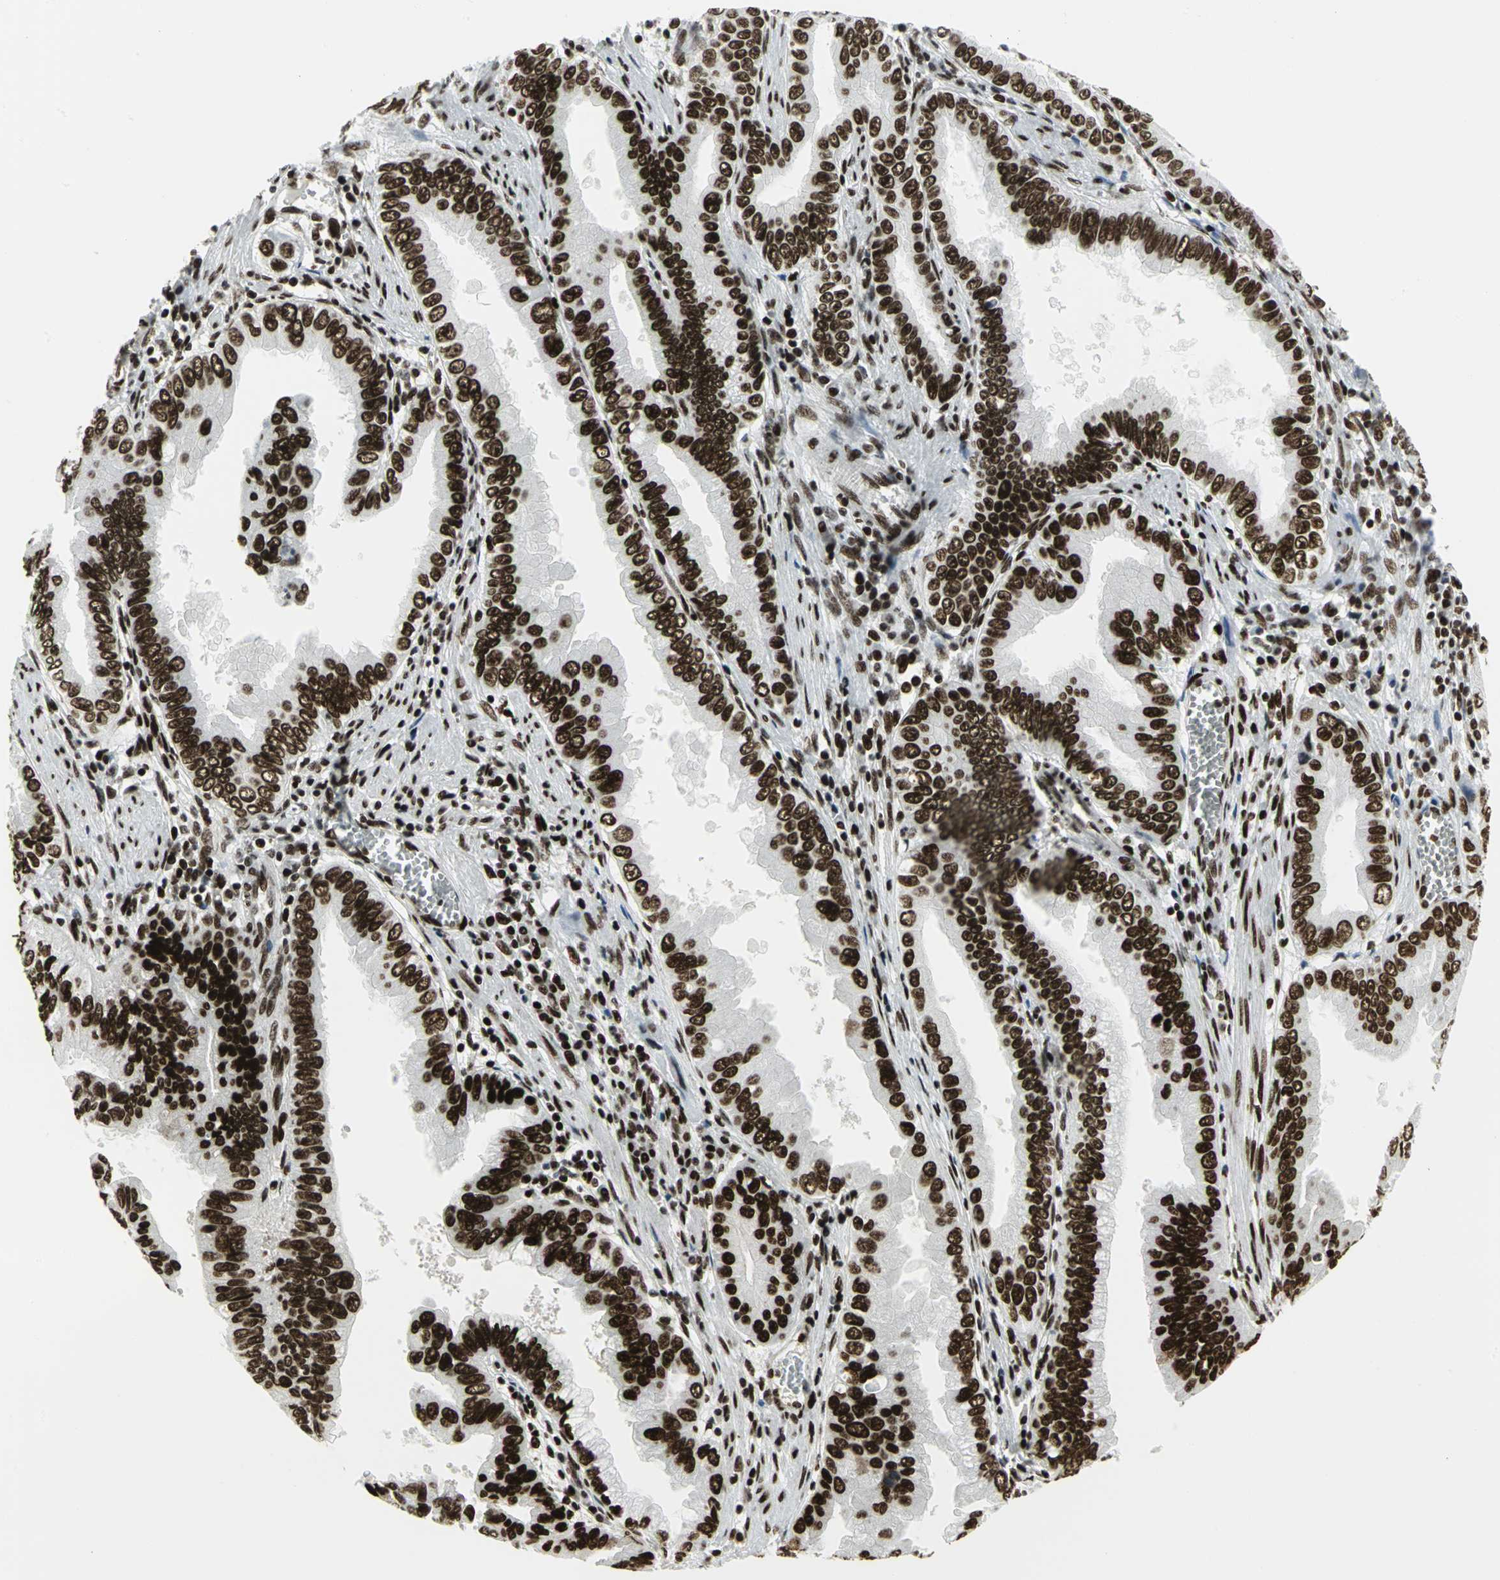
{"staining": {"intensity": "strong", "quantity": ">75%", "location": "nuclear"}, "tissue": "pancreatic cancer", "cell_type": "Tumor cells", "image_type": "cancer", "snomed": [{"axis": "morphology", "description": "Normal tissue, NOS"}, {"axis": "topography", "description": "Lymph node"}], "caption": "Tumor cells demonstrate high levels of strong nuclear positivity in about >75% of cells in pancreatic cancer.", "gene": "SMARCA4", "patient": {"sex": "male", "age": 50}}